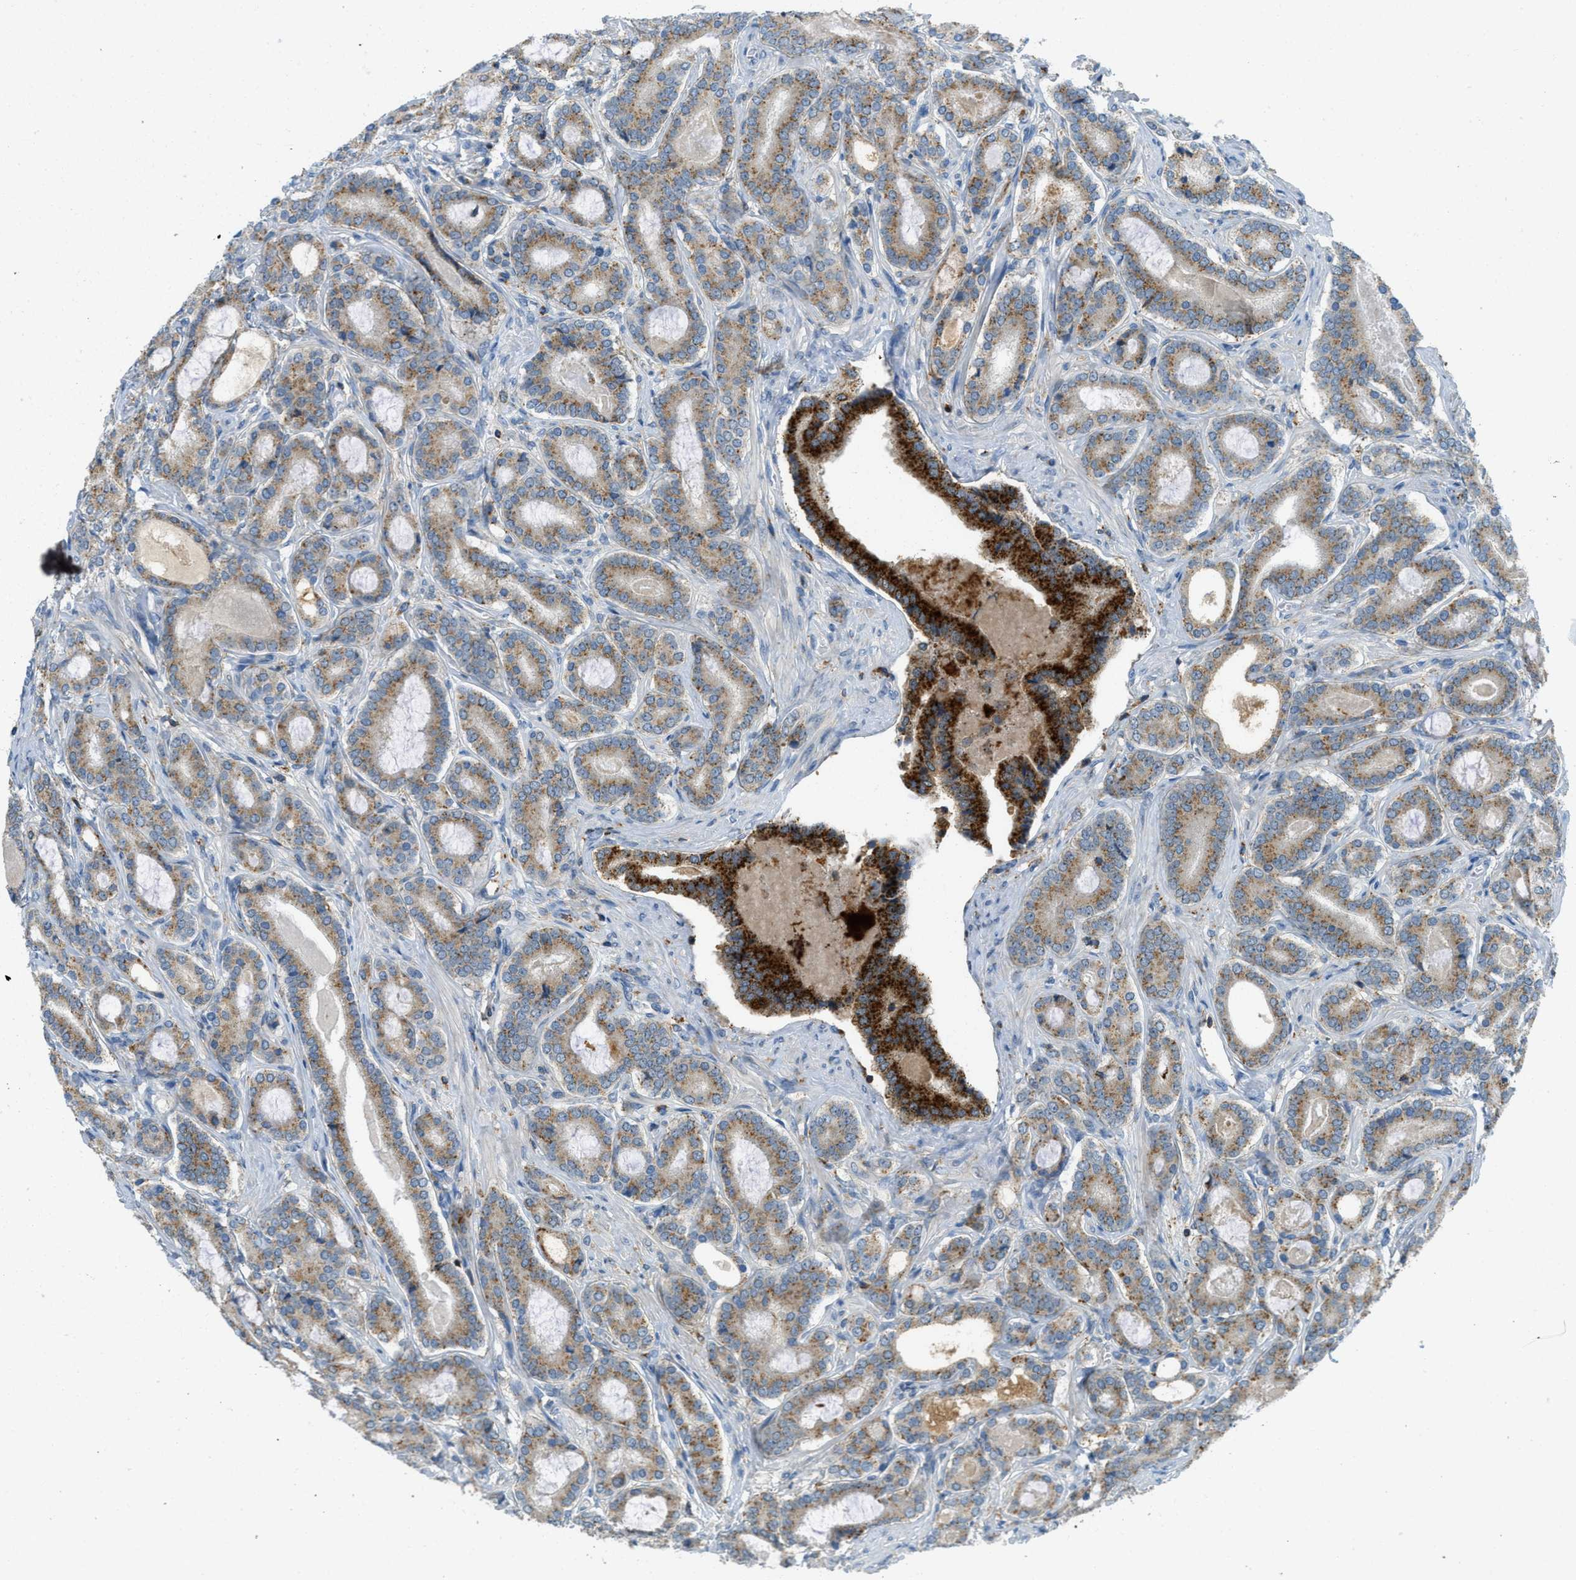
{"staining": {"intensity": "moderate", "quantity": ">75%", "location": "cytoplasmic/membranous"}, "tissue": "prostate cancer", "cell_type": "Tumor cells", "image_type": "cancer", "snomed": [{"axis": "morphology", "description": "Adenocarcinoma, High grade"}, {"axis": "topography", "description": "Prostate"}], "caption": "Tumor cells reveal medium levels of moderate cytoplasmic/membranous expression in approximately >75% of cells in human prostate cancer (adenocarcinoma (high-grade)).", "gene": "PLBD2", "patient": {"sex": "male", "age": 60}}